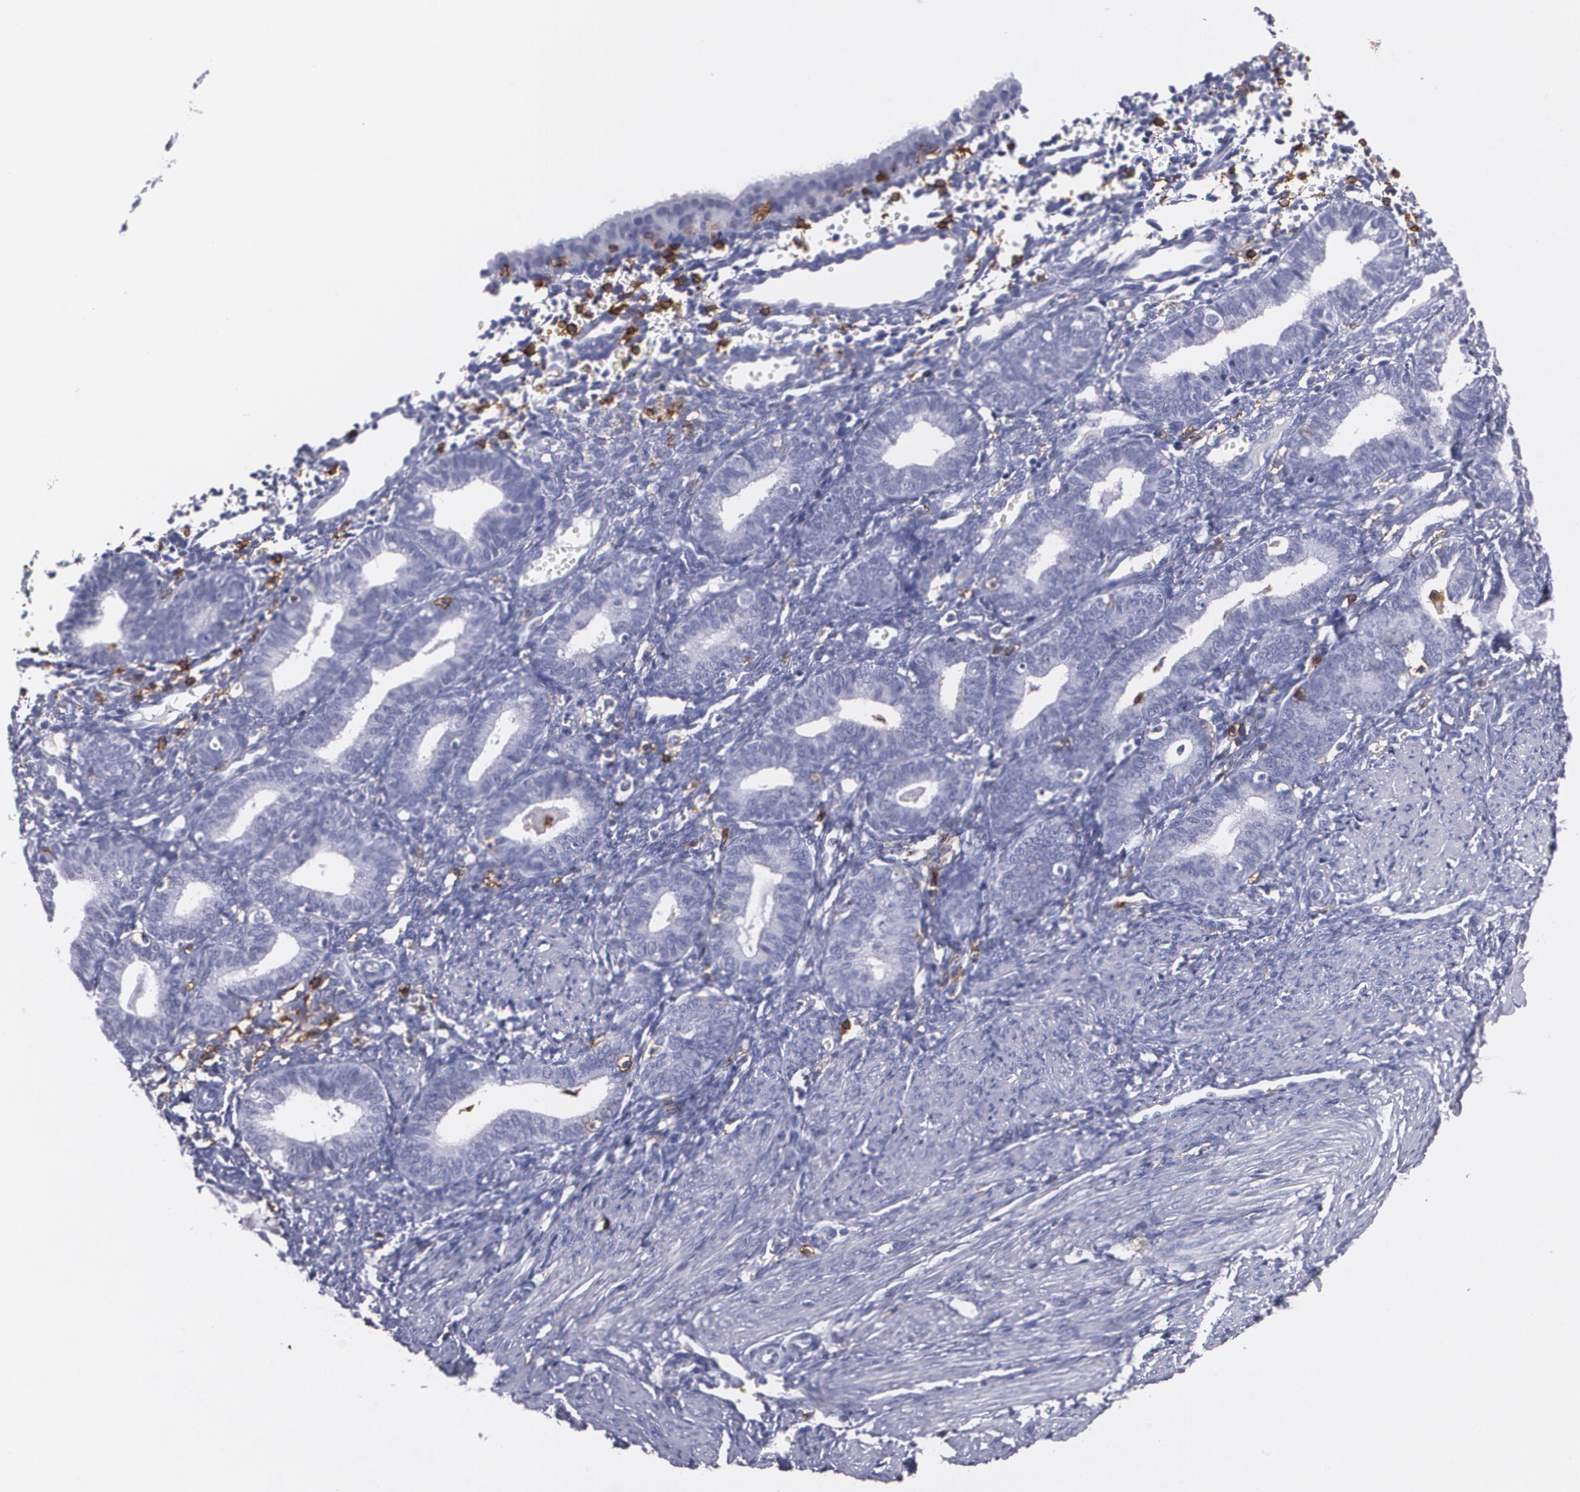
{"staining": {"intensity": "negative", "quantity": "none", "location": "none"}, "tissue": "endometrium", "cell_type": "Cells in endometrial stroma", "image_type": "normal", "snomed": [{"axis": "morphology", "description": "Normal tissue, NOS"}, {"axis": "topography", "description": "Endometrium"}], "caption": "High power microscopy micrograph of an IHC image of unremarkable endometrium, revealing no significant expression in cells in endometrial stroma.", "gene": "PTPRC", "patient": {"sex": "female", "age": 61}}